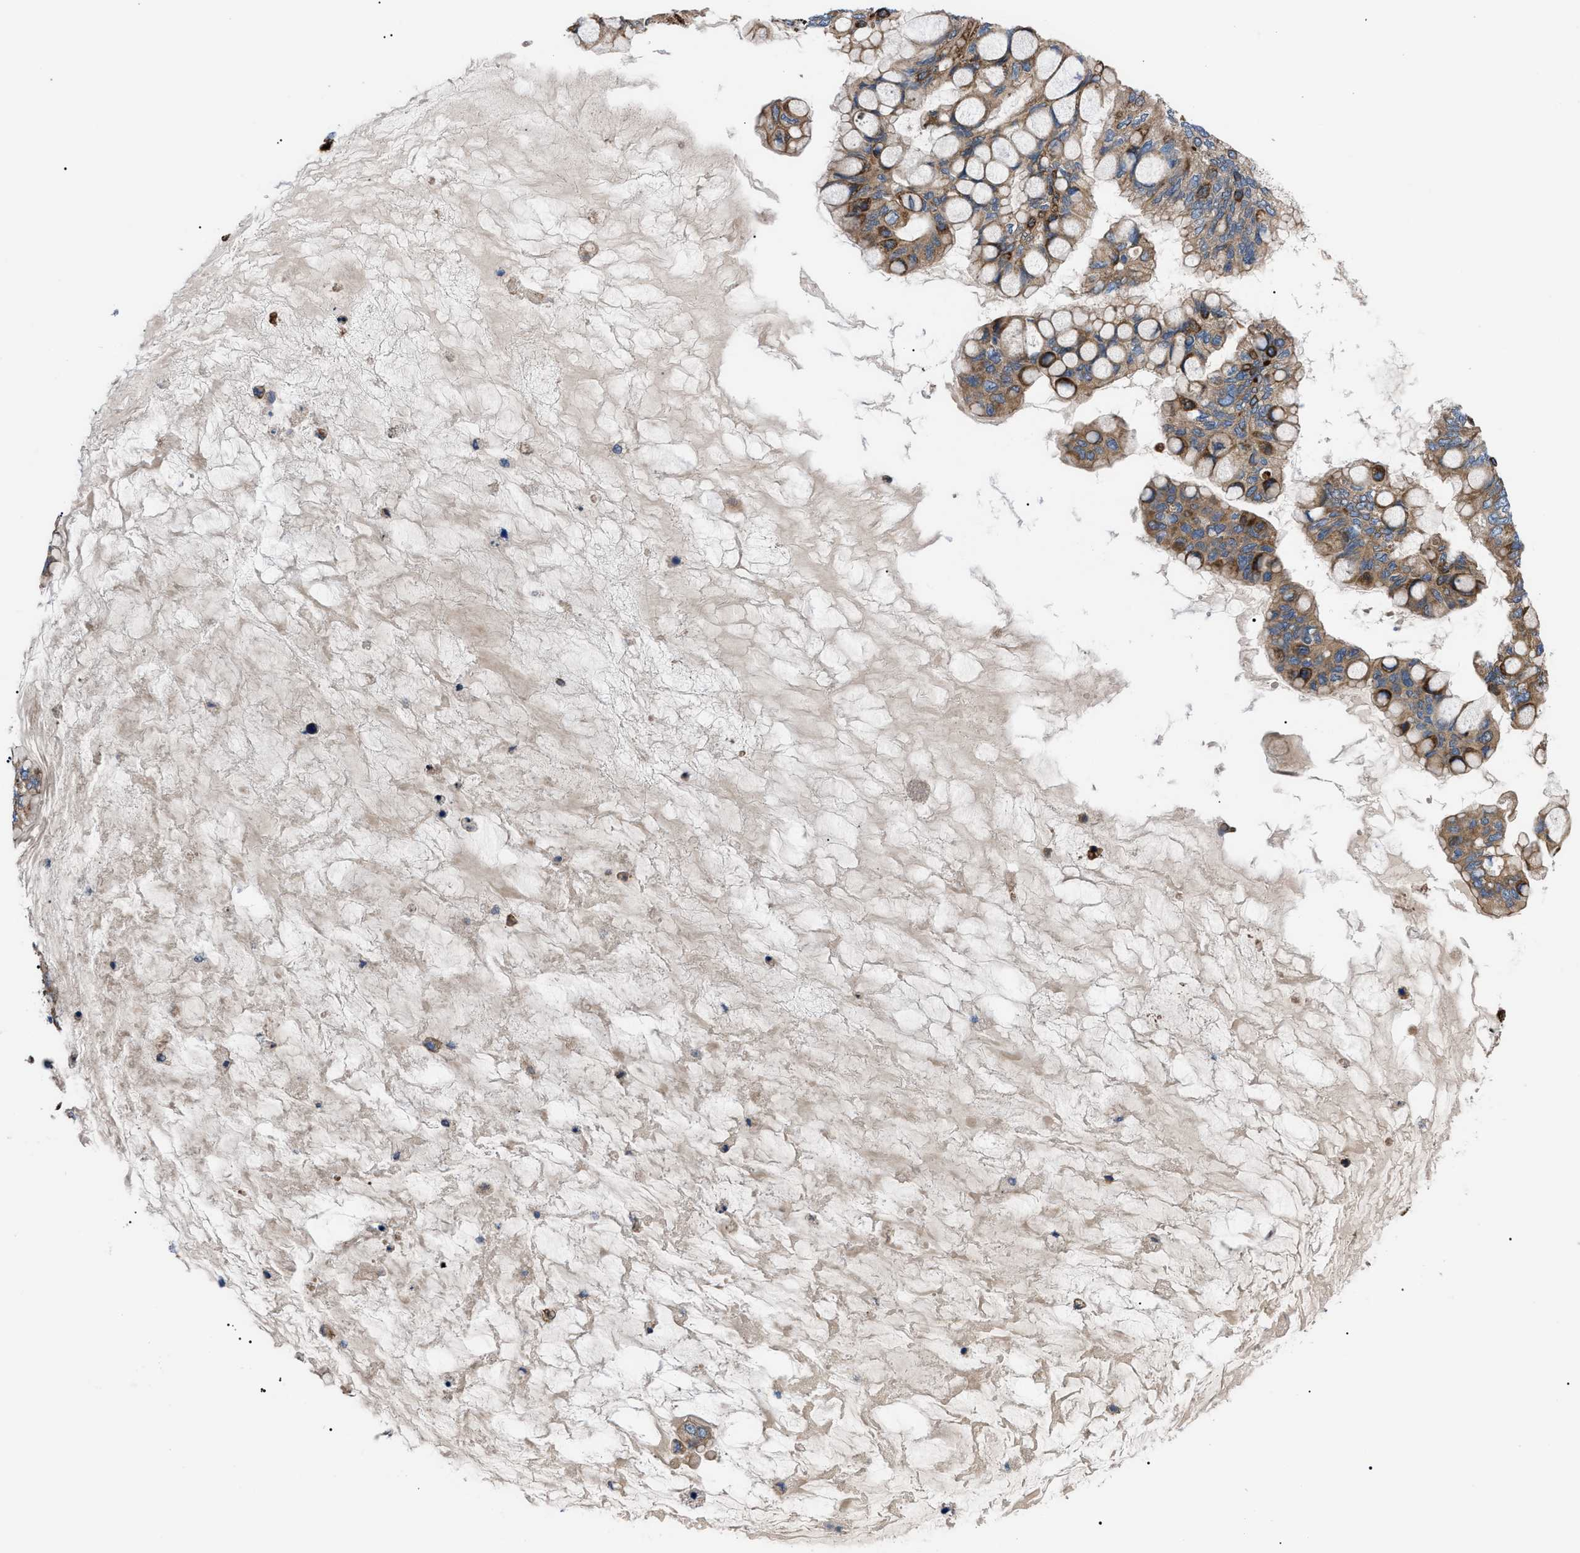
{"staining": {"intensity": "moderate", "quantity": ">75%", "location": "cytoplasmic/membranous"}, "tissue": "ovarian cancer", "cell_type": "Tumor cells", "image_type": "cancer", "snomed": [{"axis": "morphology", "description": "Cystadenocarcinoma, mucinous, NOS"}, {"axis": "topography", "description": "Ovary"}], "caption": "Immunohistochemistry of mucinous cystadenocarcinoma (ovarian) demonstrates medium levels of moderate cytoplasmic/membranous staining in approximately >75% of tumor cells. The protein is shown in brown color, while the nuclei are stained blue.", "gene": "MYO10", "patient": {"sex": "female", "age": 80}}